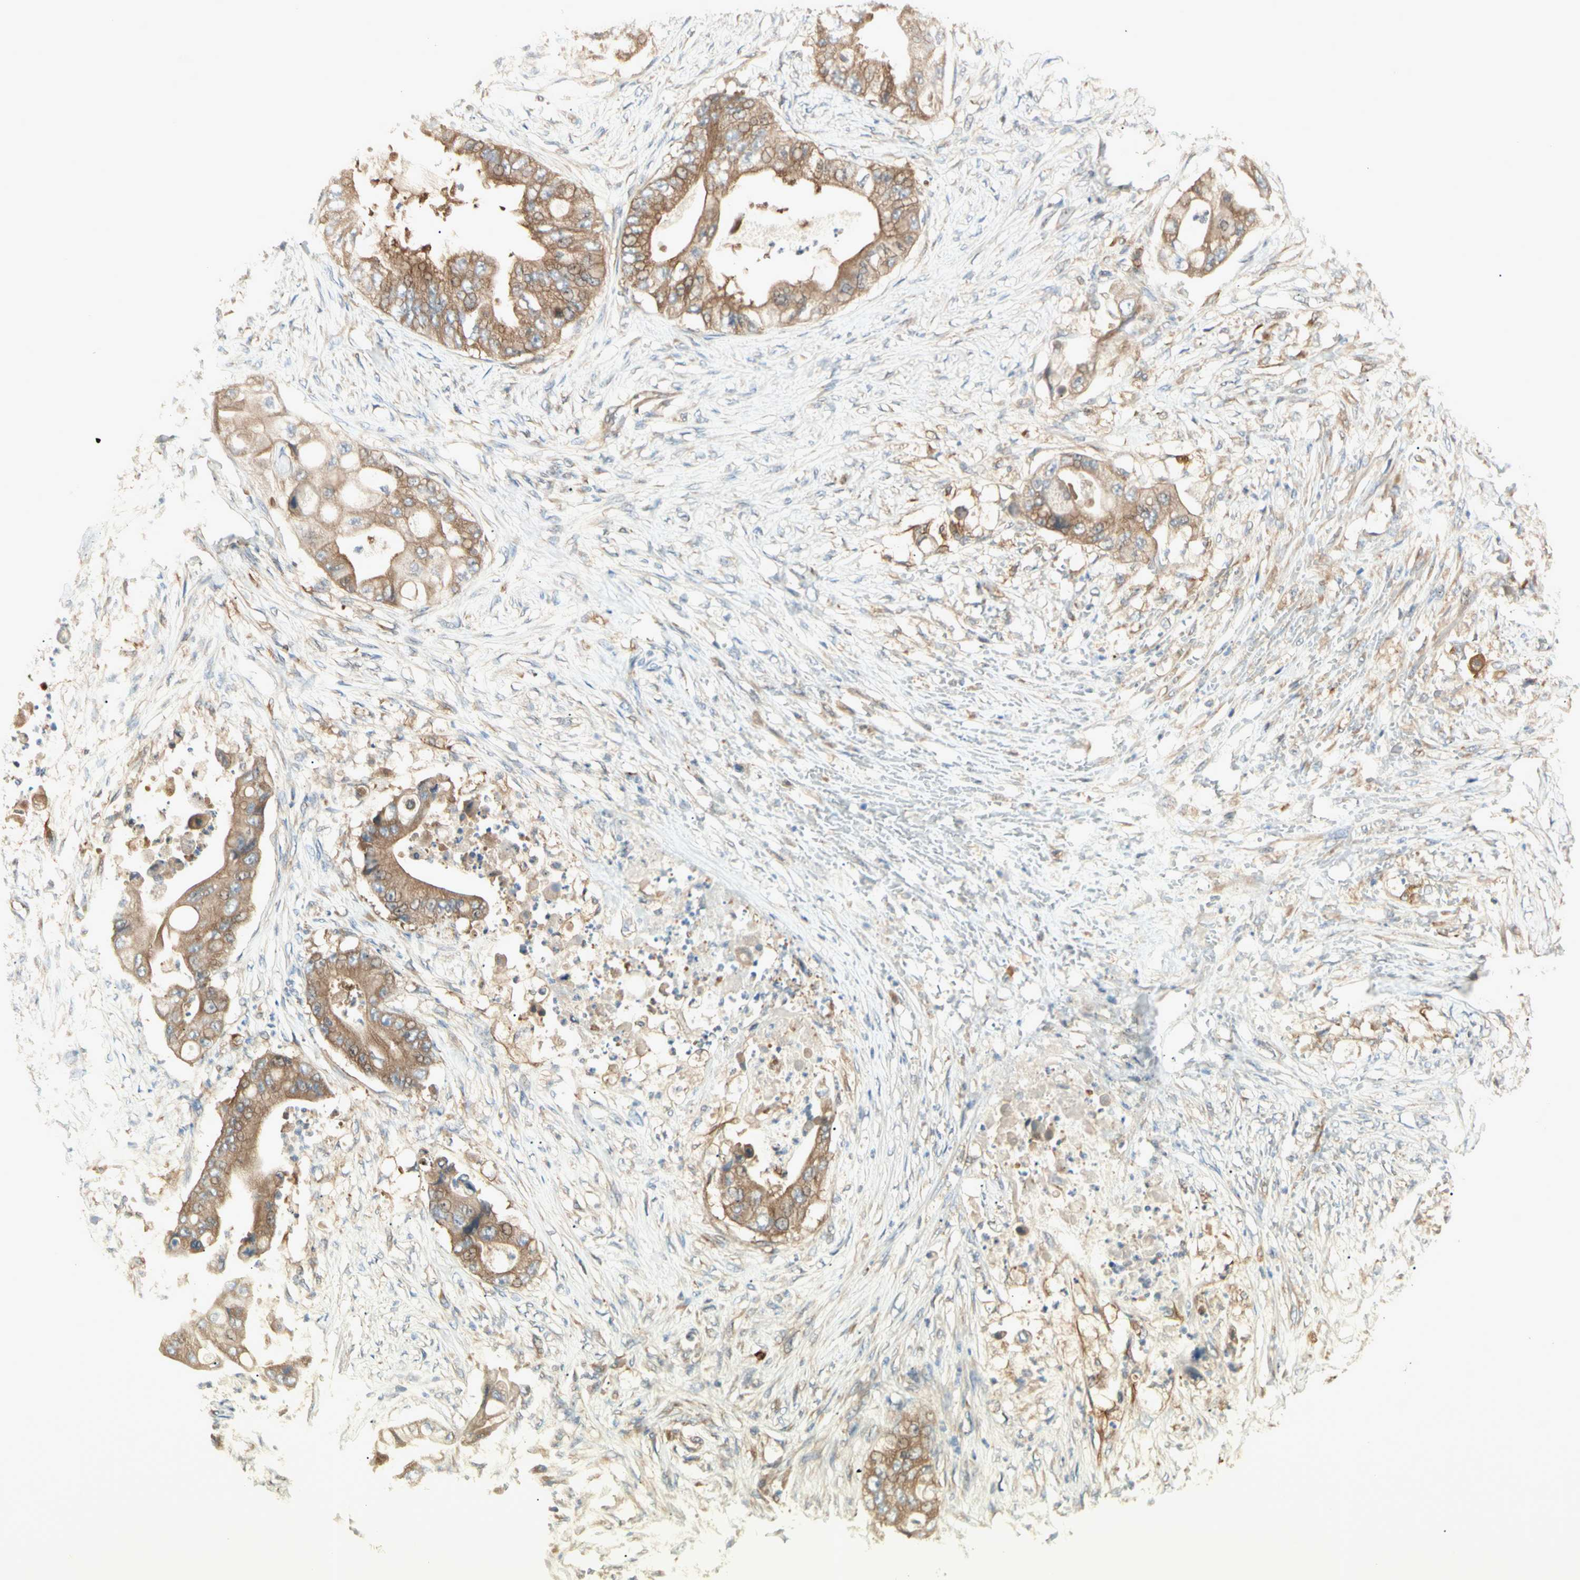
{"staining": {"intensity": "moderate", "quantity": ">75%", "location": "cytoplasmic/membranous"}, "tissue": "stomach cancer", "cell_type": "Tumor cells", "image_type": "cancer", "snomed": [{"axis": "morphology", "description": "Adenocarcinoma, NOS"}, {"axis": "topography", "description": "Stomach"}], "caption": "Human stomach cancer (adenocarcinoma) stained with a protein marker exhibits moderate staining in tumor cells.", "gene": "IRAG1", "patient": {"sex": "female", "age": 73}}